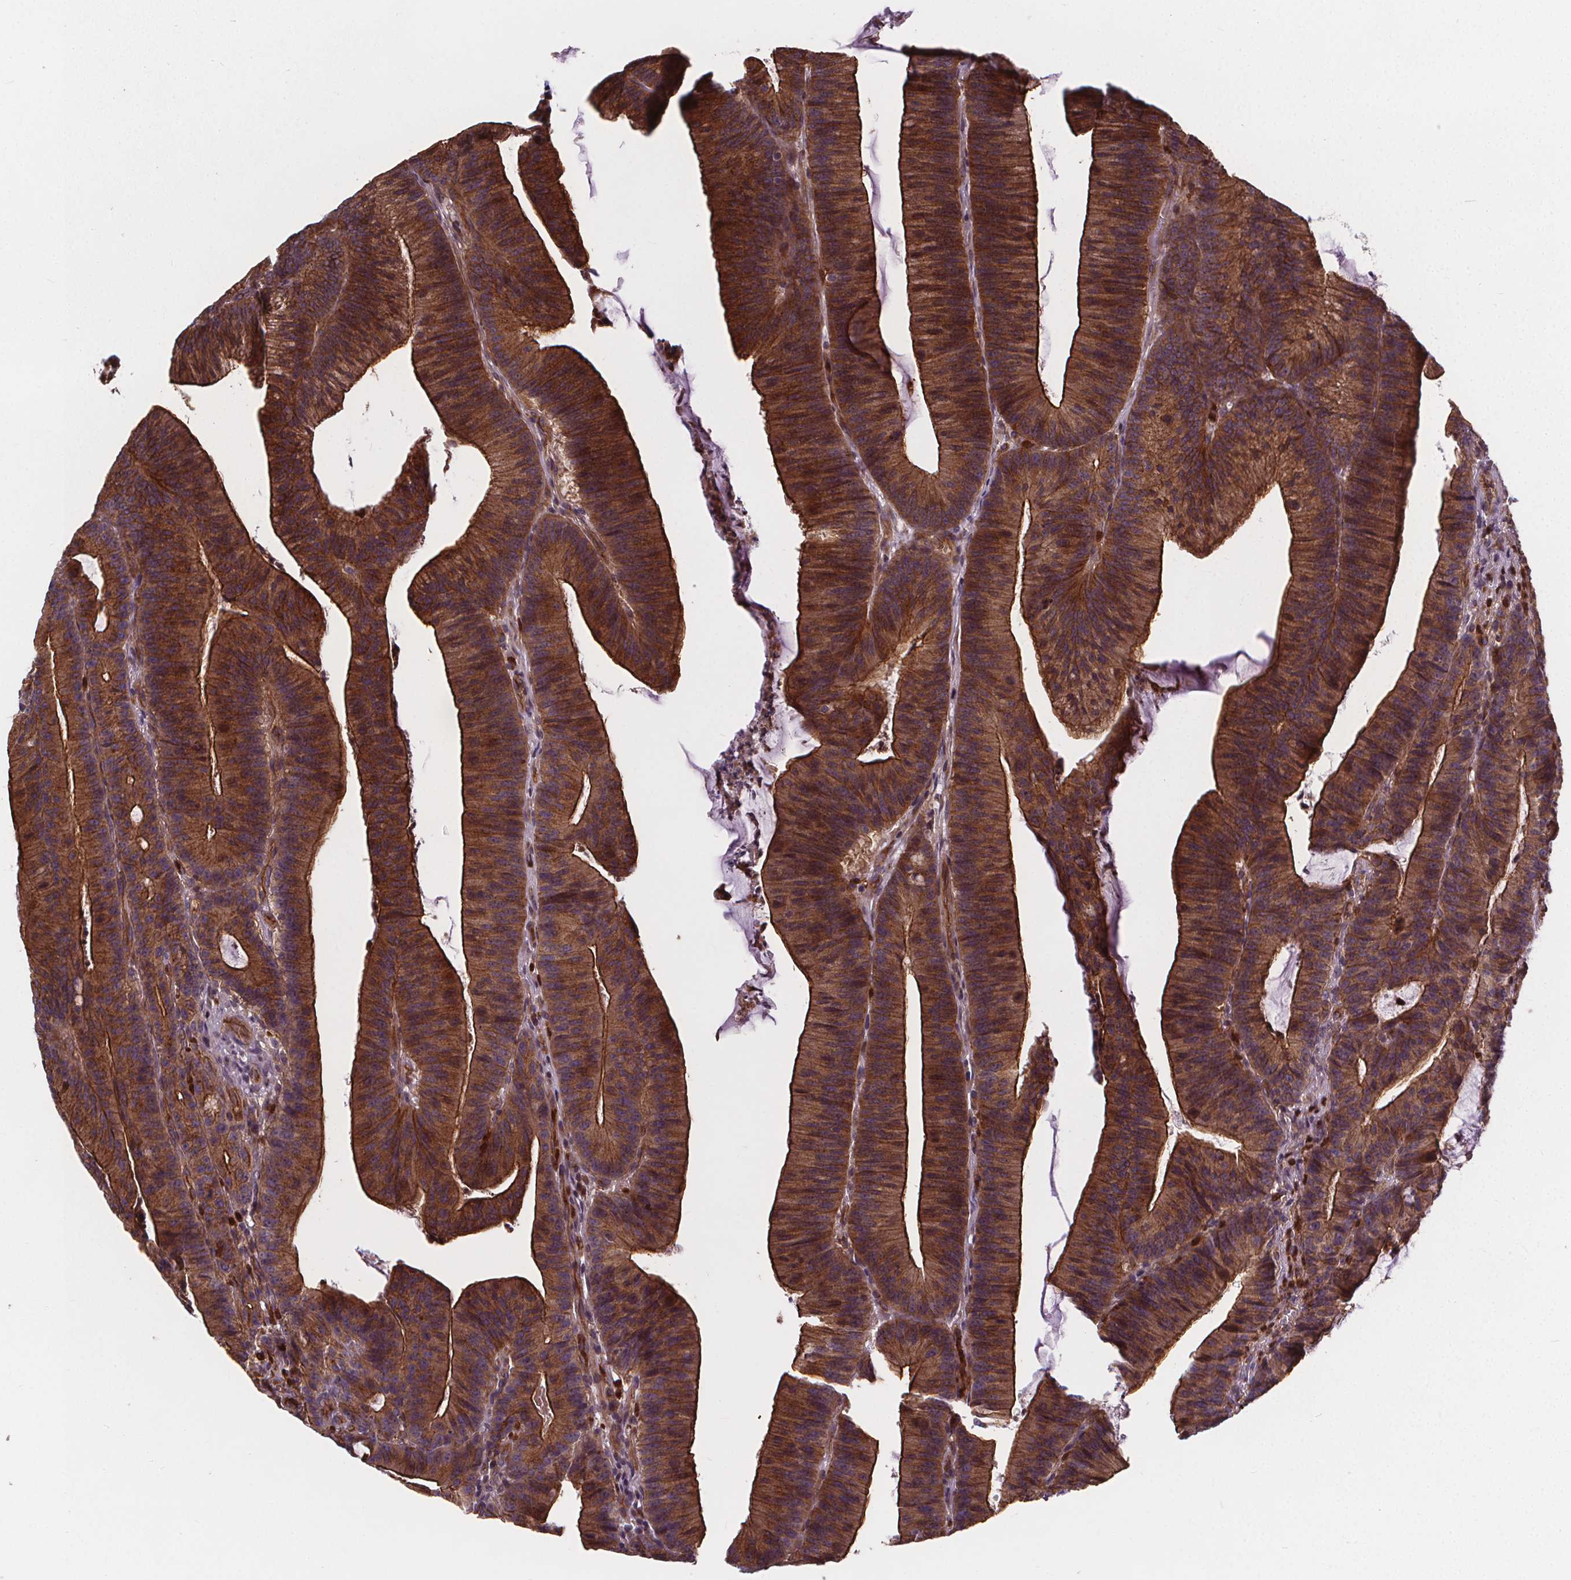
{"staining": {"intensity": "strong", "quantity": ">75%", "location": "cytoplasmic/membranous"}, "tissue": "colorectal cancer", "cell_type": "Tumor cells", "image_type": "cancer", "snomed": [{"axis": "morphology", "description": "Adenocarcinoma, NOS"}, {"axis": "topography", "description": "Colon"}], "caption": "Colorectal cancer was stained to show a protein in brown. There is high levels of strong cytoplasmic/membranous staining in approximately >75% of tumor cells.", "gene": "CLINT1", "patient": {"sex": "female", "age": 78}}